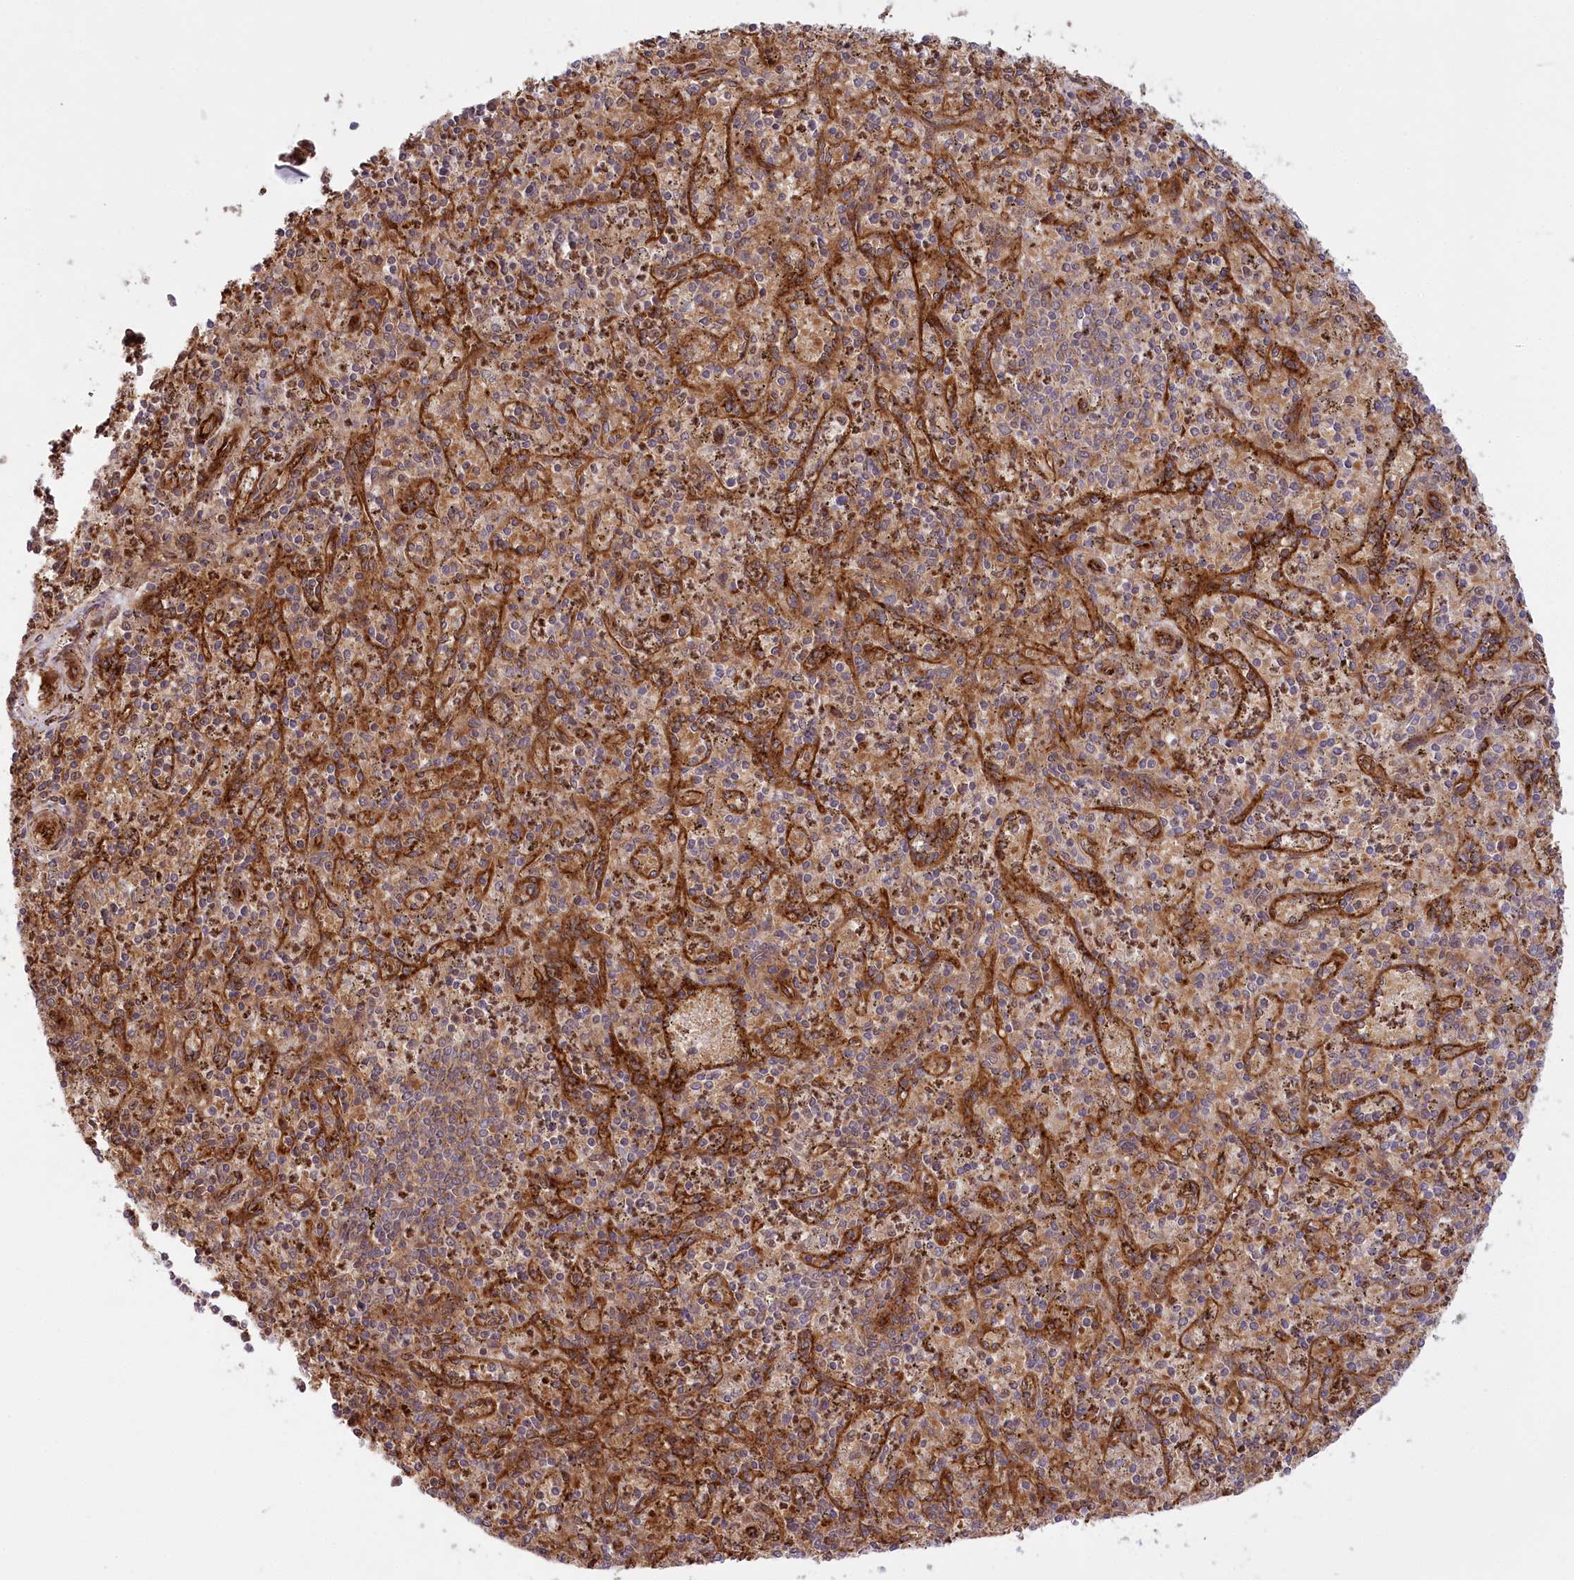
{"staining": {"intensity": "weak", "quantity": "25%-75%", "location": "cytoplasmic/membranous"}, "tissue": "spleen", "cell_type": "Cells in red pulp", "image_type": "normal", "snomed": [{"axis": "morphology", "description": "Normal tissue, NOS"}, {"axis": "topography", "description": "Spleen"}], "caption": "Immunohistochemistry (IHC) image of benign human spleen stained for a protein (brown), which shows low levels of weak cytoplasmic/membranous positivity in about 25%-75% of cells in red pulp.", "gene": "COMMD3", "patient": {"sex": "male", "age": 72}}